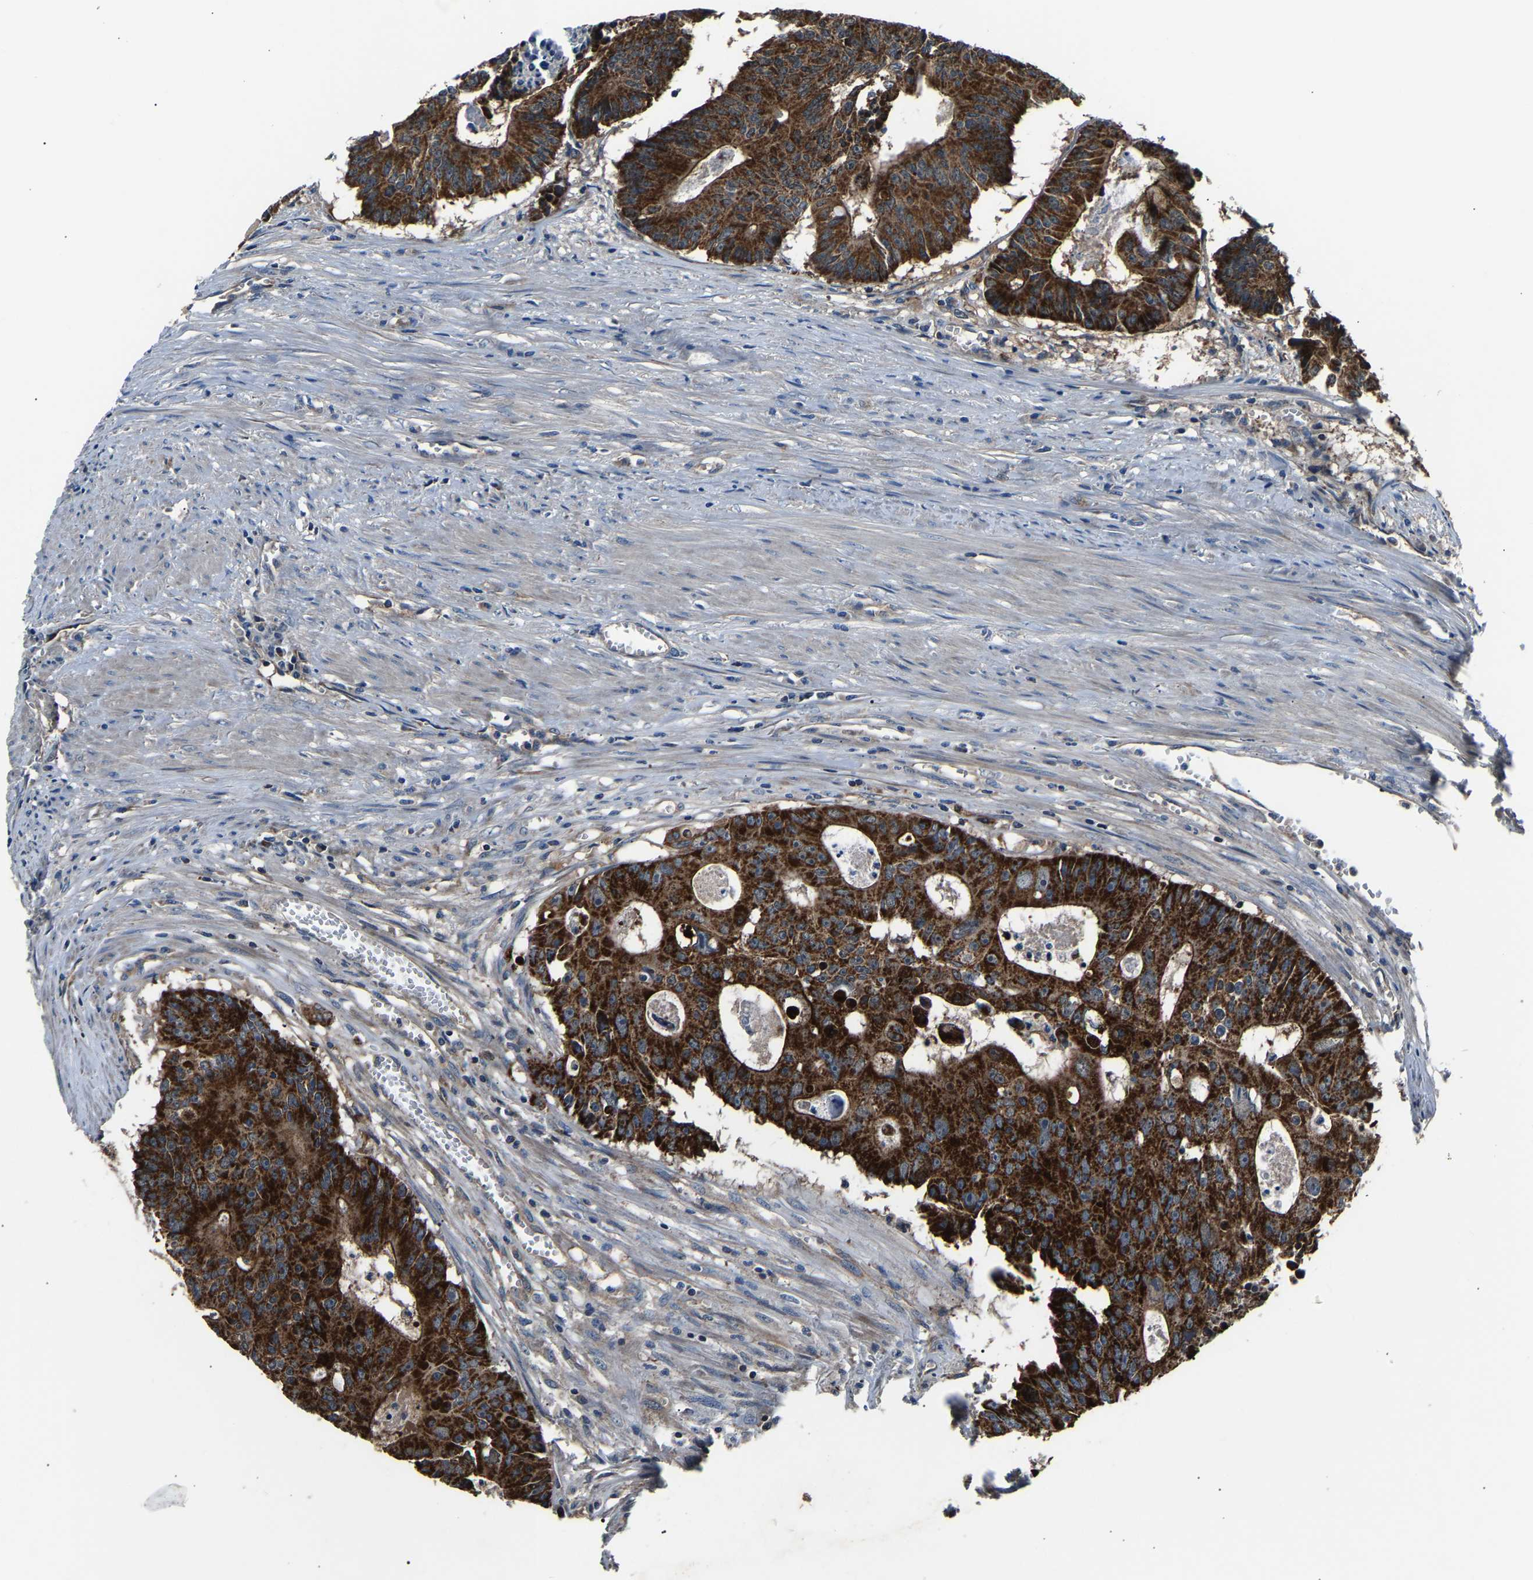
{"staining": {"intensity": "strong", "quantity": ">75%", "location": "cytoplasmic/membranous"}, "tissue": "colorectal cancer", "cell_type": "Tumor cells", "image_type": "cancer", "snomed": [{"axis": "morphology", "description": "Adenocarcinoma, NOS"}, {"axis": "topography", "description": "Colon"}], "caption": "Brown immunohistochemical staining in human colorectal cancer (adenocarcinoma) reveals strong cytoplasmic/membranous staining in about >75% of tumor cells. (DAB (3,3'-diaminobenzidine) = brown stain, brightfield microscopy at high magnification).", "gene": "GGCT", "patient": {"sex": "male", "age": 87}}